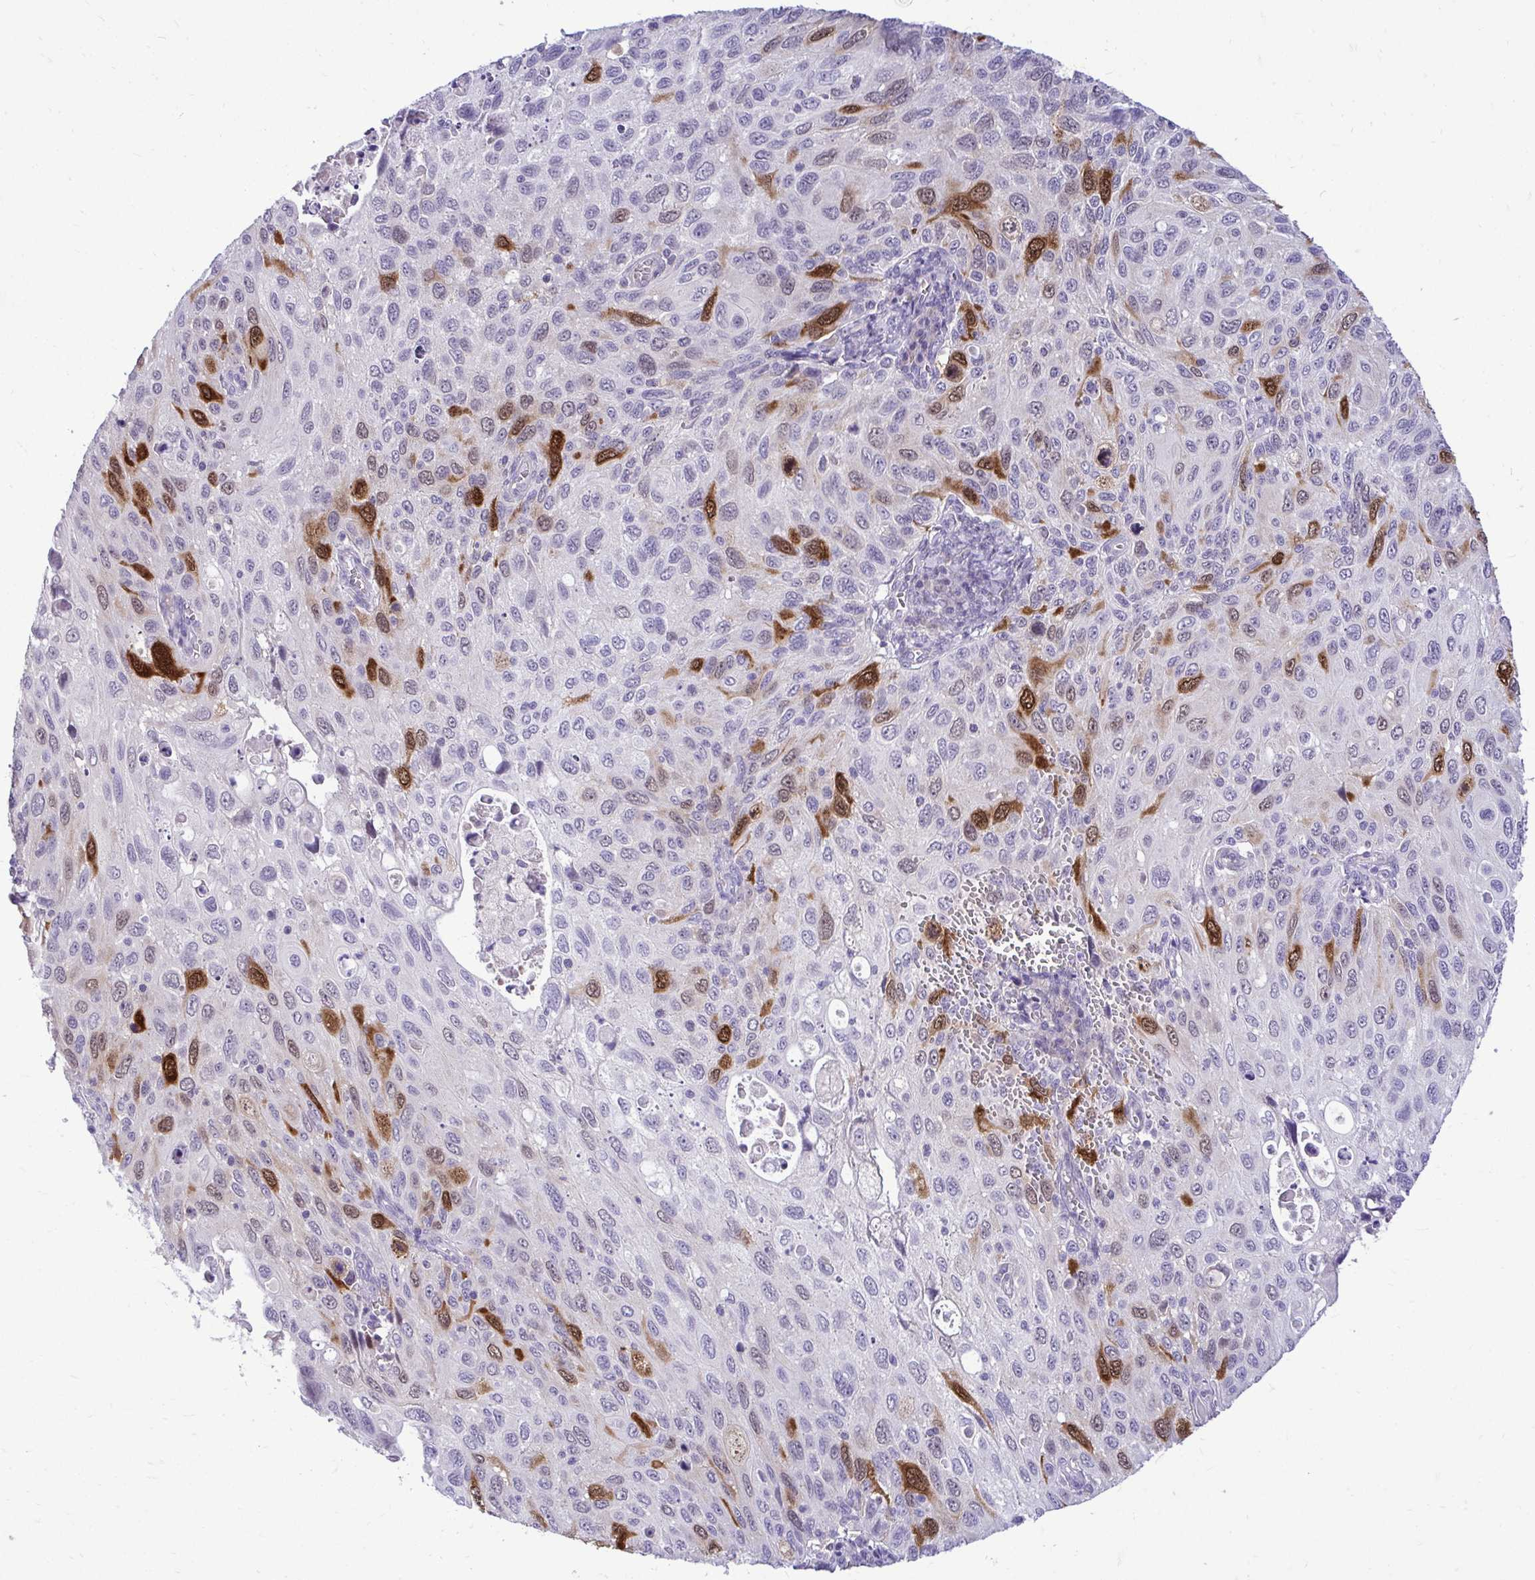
{"staining": {"intensity": "strong", "quantity": "<25%", "location": "cytoplasmic/membranous,nuclear"}, "tissue": "cervical cancer", "cell_type": "Tumor cells", "image_type": "cancer", "snomed": [{"axis": "morphology", "description": "Squamous cell carcinoma, NOS"}, {"axis": "topography", "description": "Cervix"}], "caption": "Brown immunohistochemical staining in human cervical squamous cell carcinoma exhibits strong cytoplasmic/membranous and nuclear staining in about <25% of tumor cells. (DAB IHC, brown staining for protein, blue staining for nuclei).", "gene": "CDC20", "patient": {"sex": "female", "age": 70}}